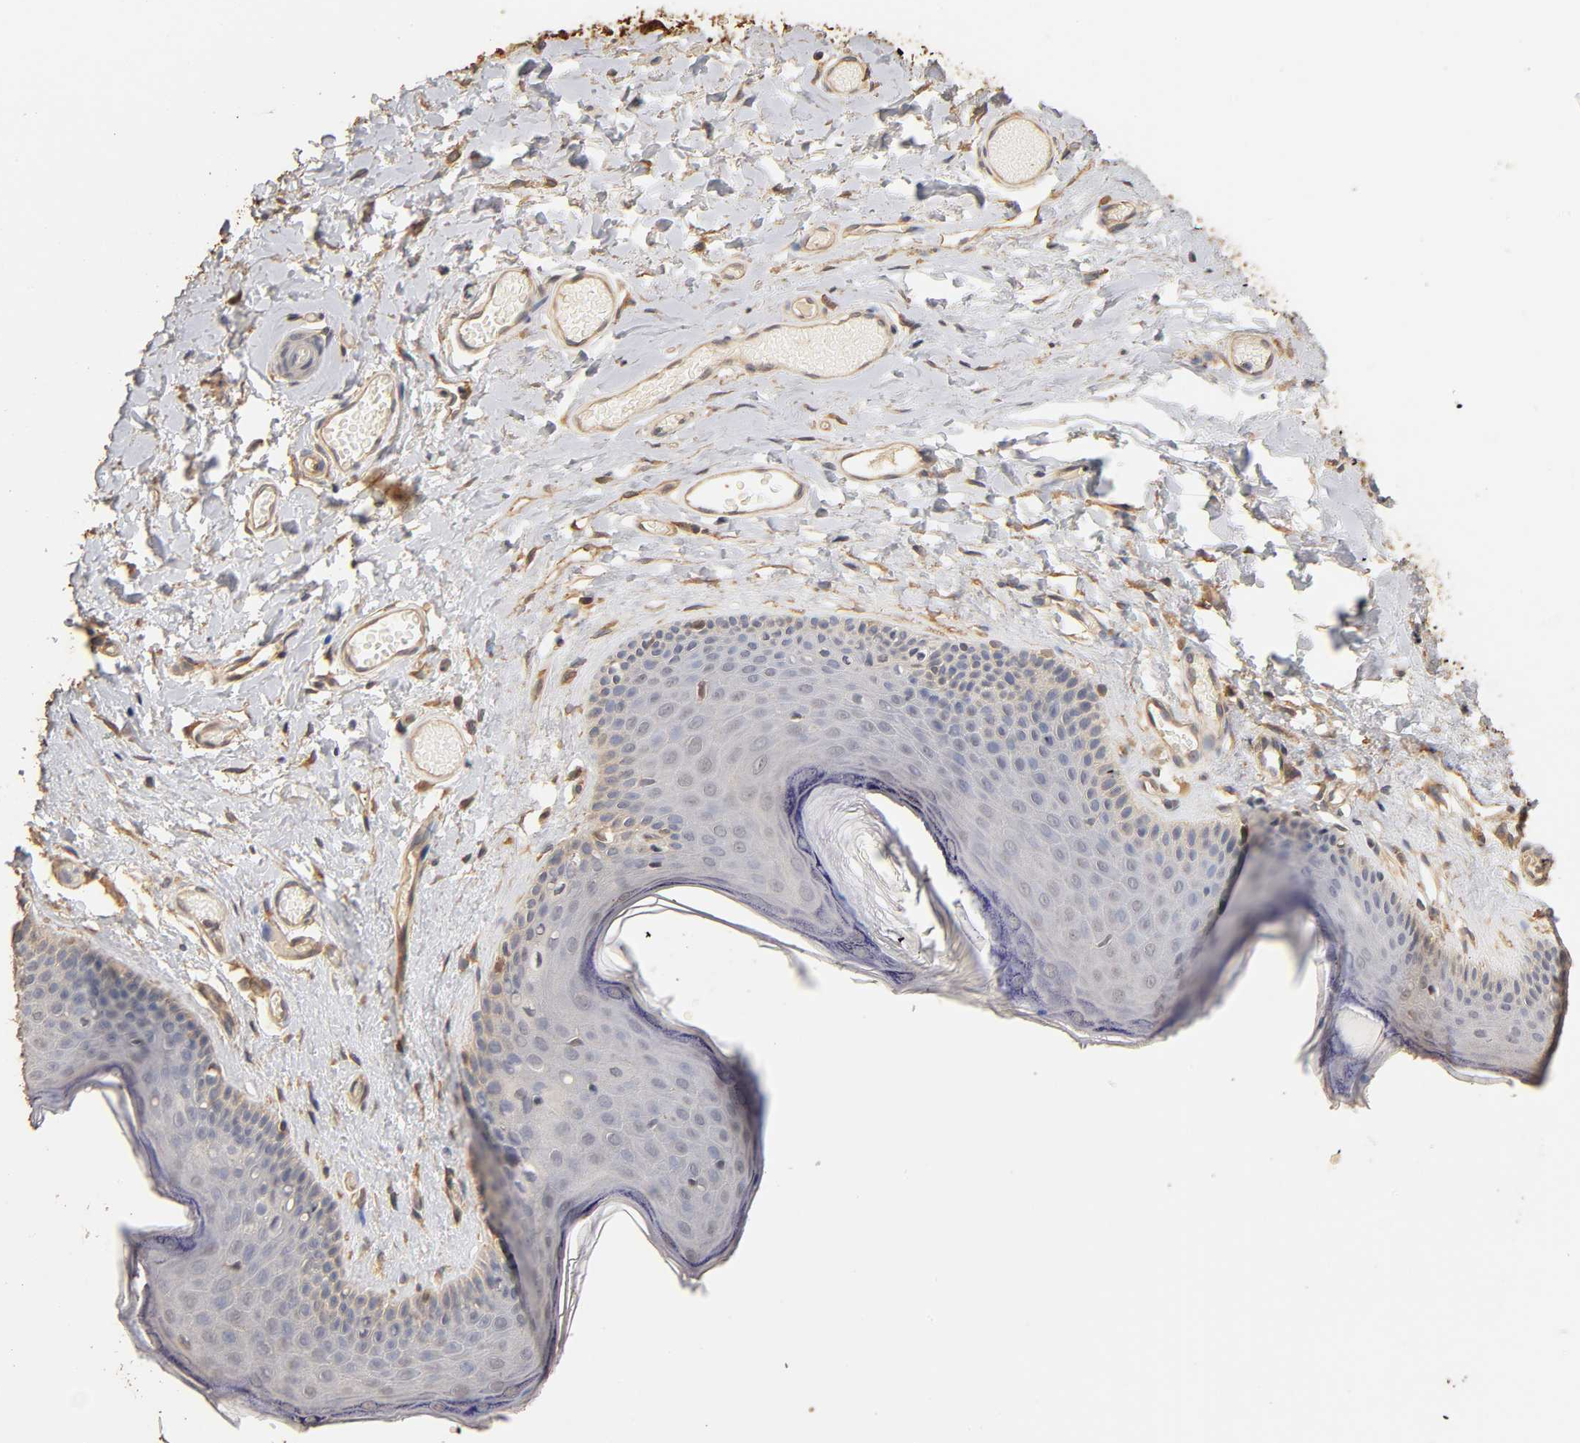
{"staining": {"intensity": "negative", "quantity": "none", "location": "none"}, "tissue": "skin", "cell_type": "Epidermal cells", "image_type": "normal", "snomed": [{"axis": "morphology", "description": "Normal tissue, NOS"}, {"axis": "morphology", "description": "Inflammation, NOS"}, {"axis": "topography", "description": "Vulva"}], "caption": "Epidermal cells are negative for protein expression in unremarkable human skin. (DAB immunohistochemistry visualized using brightfield microscopy, high magnification).", "gene": "VSIG4", "patient": {"sex": "female", "age": 84}}